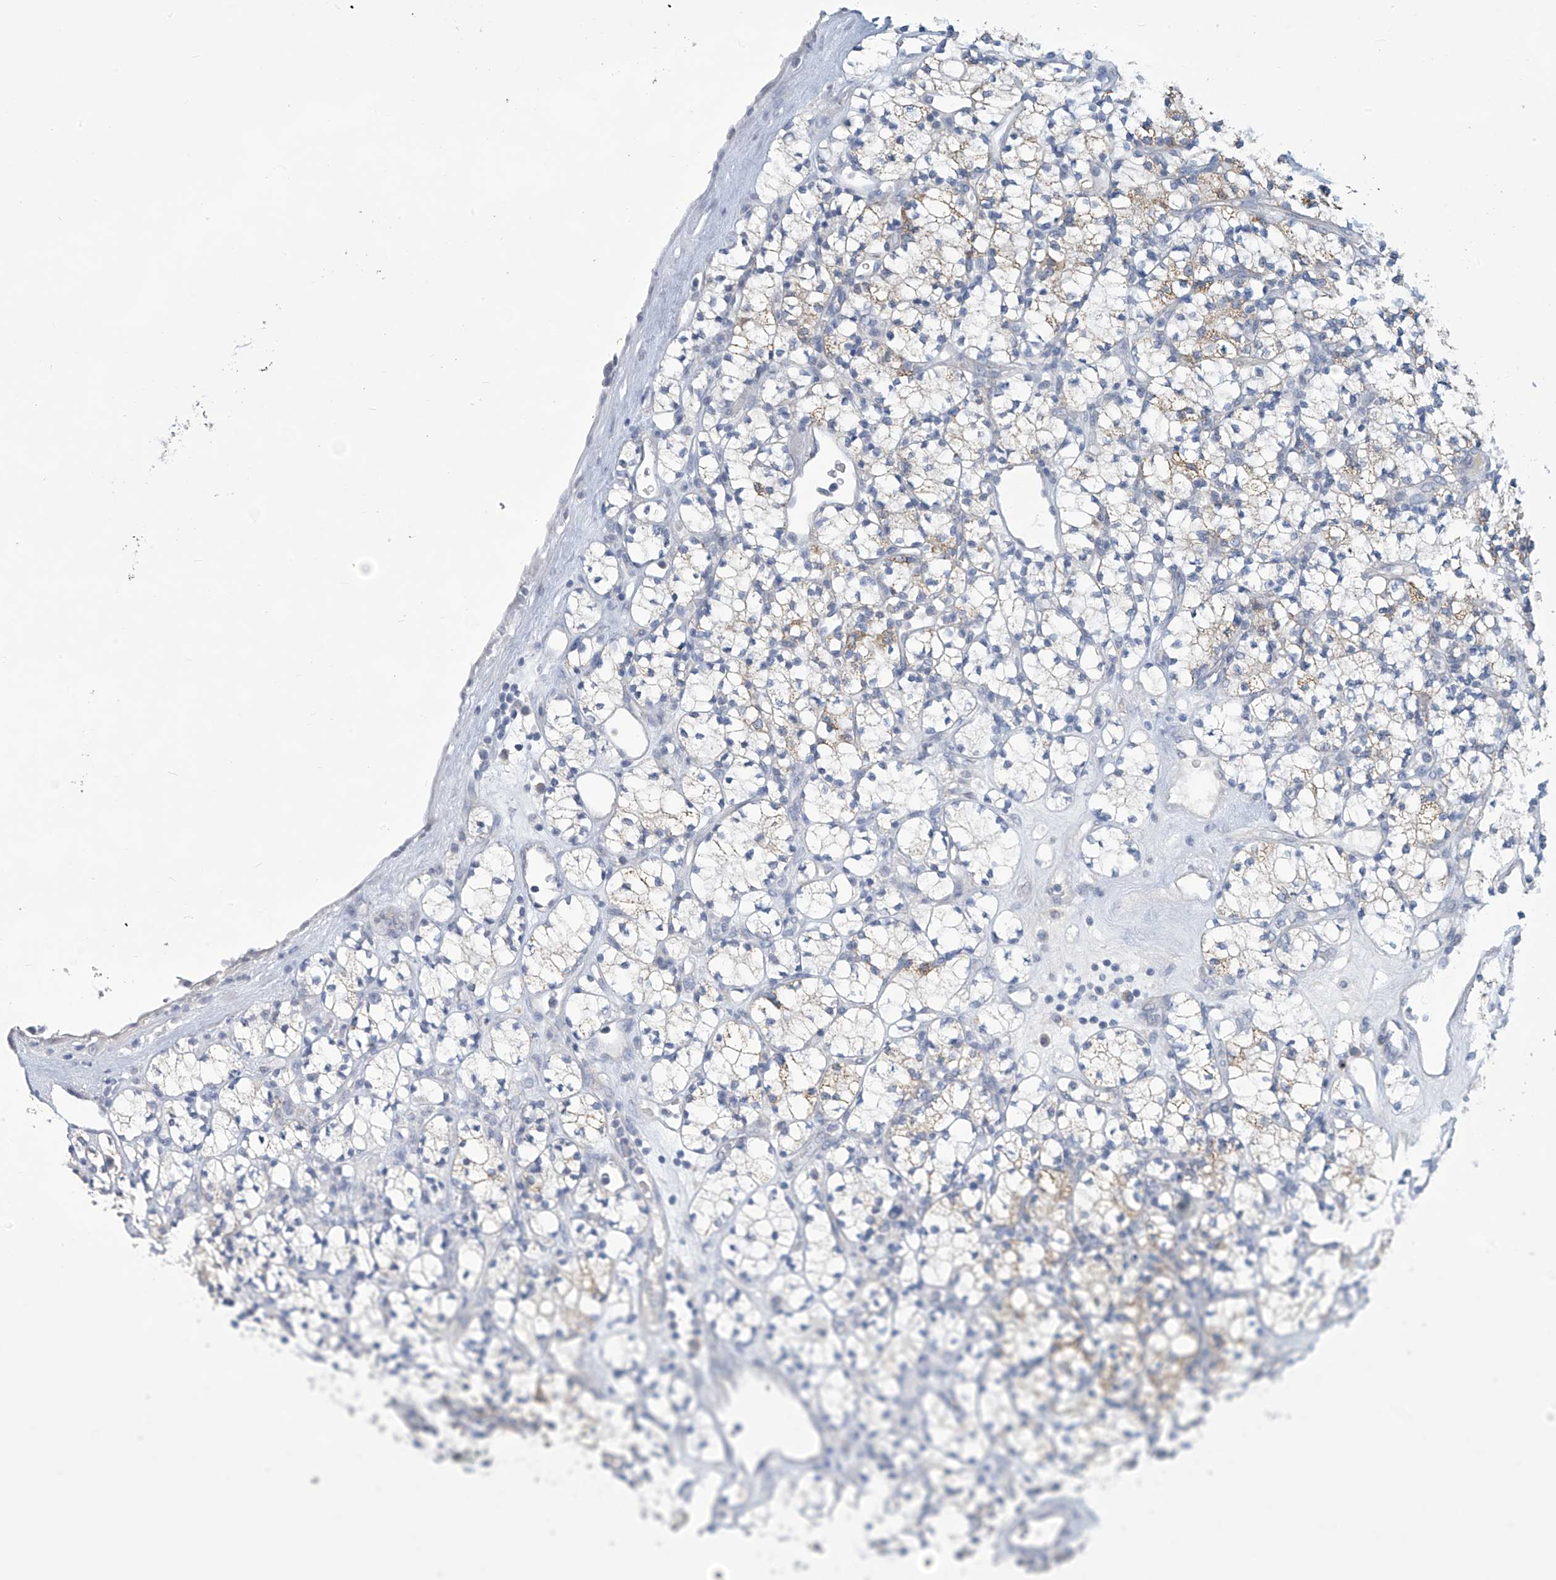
{"staining": {"intensity": "weak", "quantity": "<25%", "location": "cytoplasmic/membranous"}, "tissue": "renal cancer", "cell_type": "Tumor cells", "image_type": "cancer", "snomed": [{"axis": "morphology", "description": "Adenocarcinoma, NOS"}, {"axis": "topography", "description": "Kidney"}], "caption": "Immunohistochemical staining of human adenocarcinoma (renal) shows no significant staining in tumor cells.", "gene": "IBA57", "patient": {"sex": "male", "age": 77}}